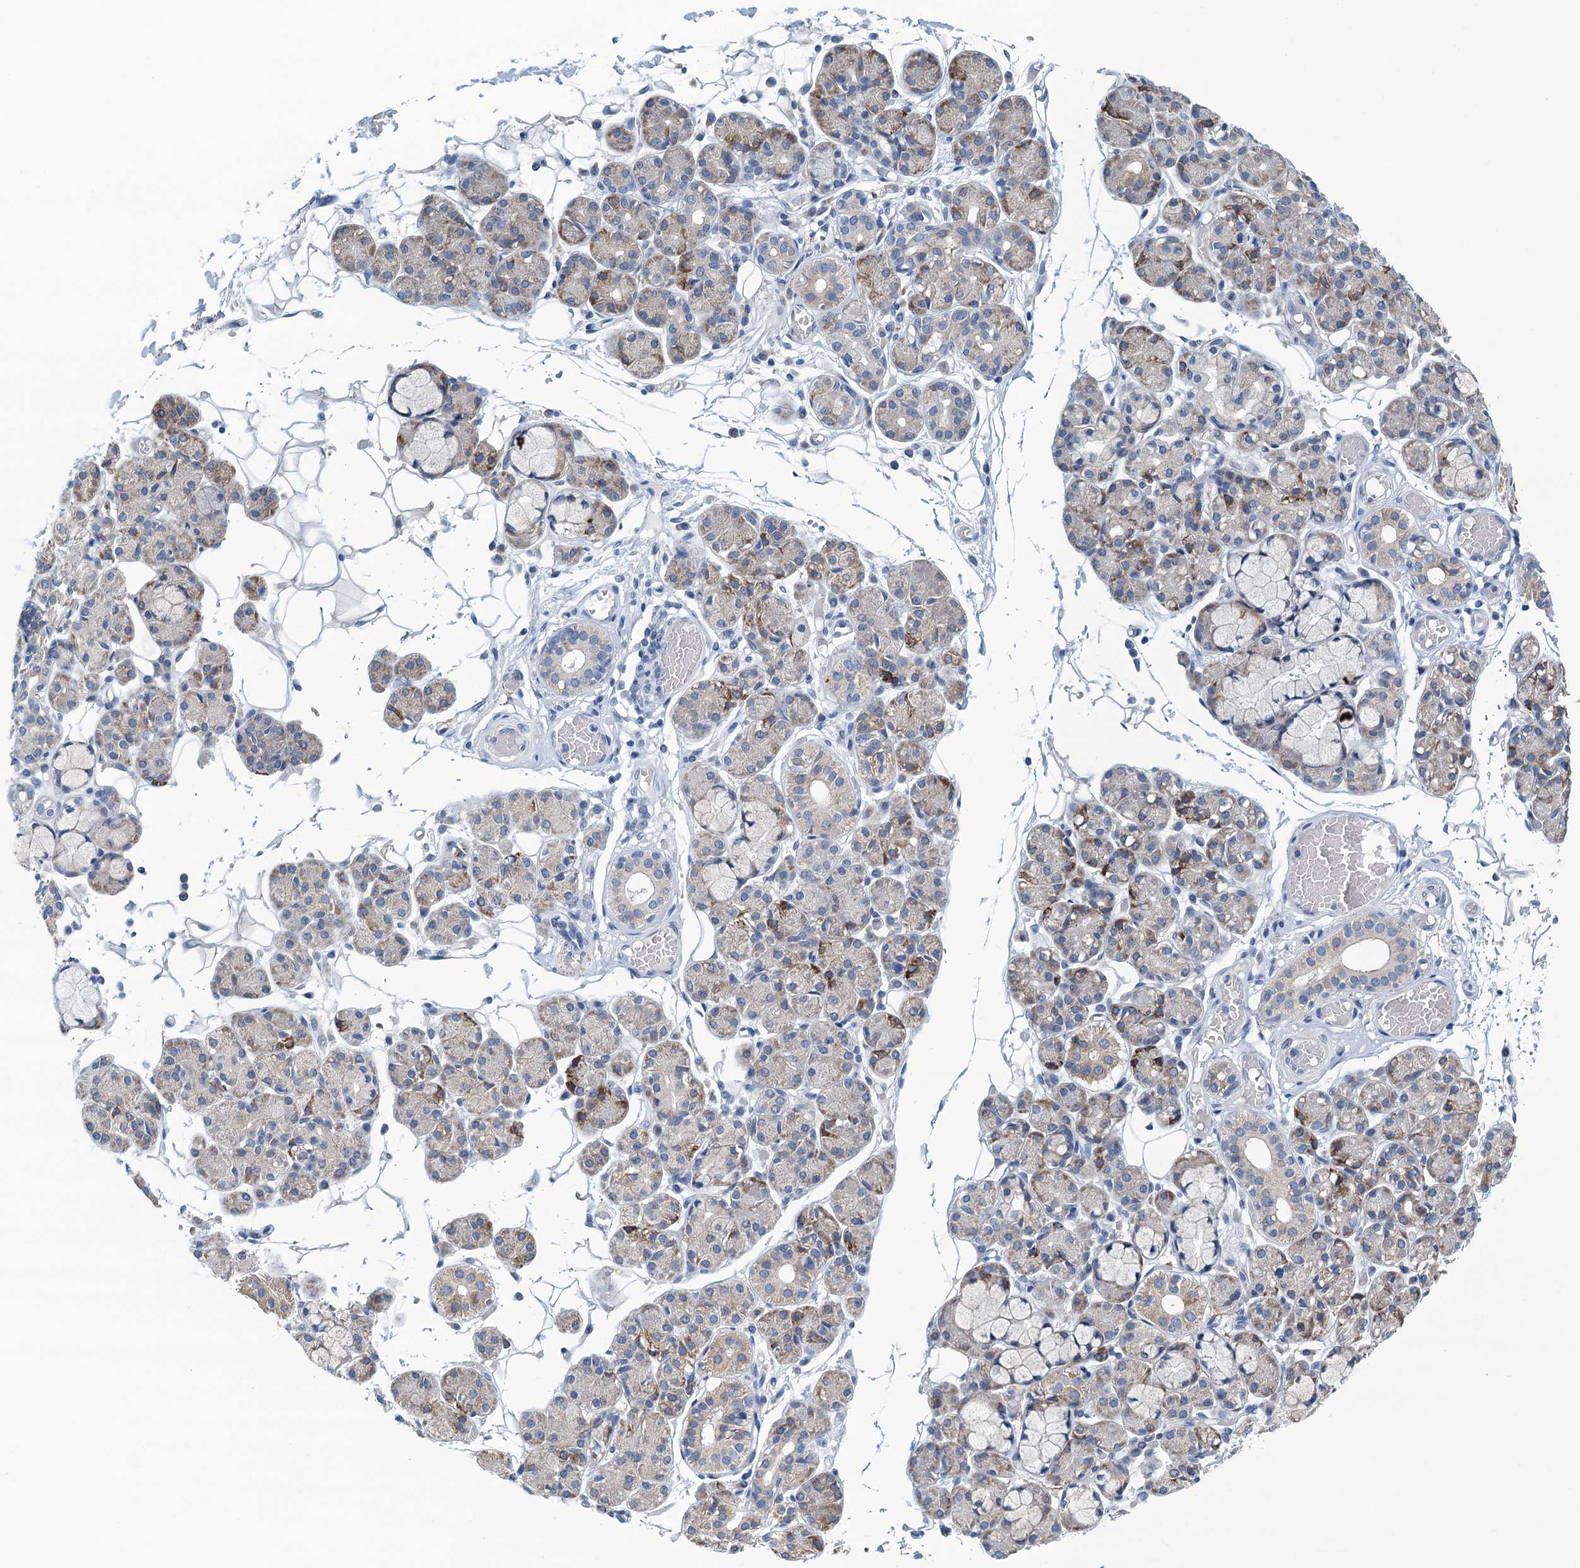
{"staining": {"intensity": "moderate", "quantity": "<25%", "location": "cytoplasmic/membranous"}, "tissue": "salivary gland", "cell_type": "Glandular cells", "image_type": "normal", "snomed": [{"axis": "morphology", "description": "Normal tissue, NOS"}, {"axis": "topography", "description": "Salivary gland"}], "caption": "Salivary gland stained for a protein (brown) exhibits moderate cytoplasmic/membranous positive positivity in approximately <25% of glandular cells.", "gene": "C10orf88", "patient": {"sex": "male", "age": 63}}